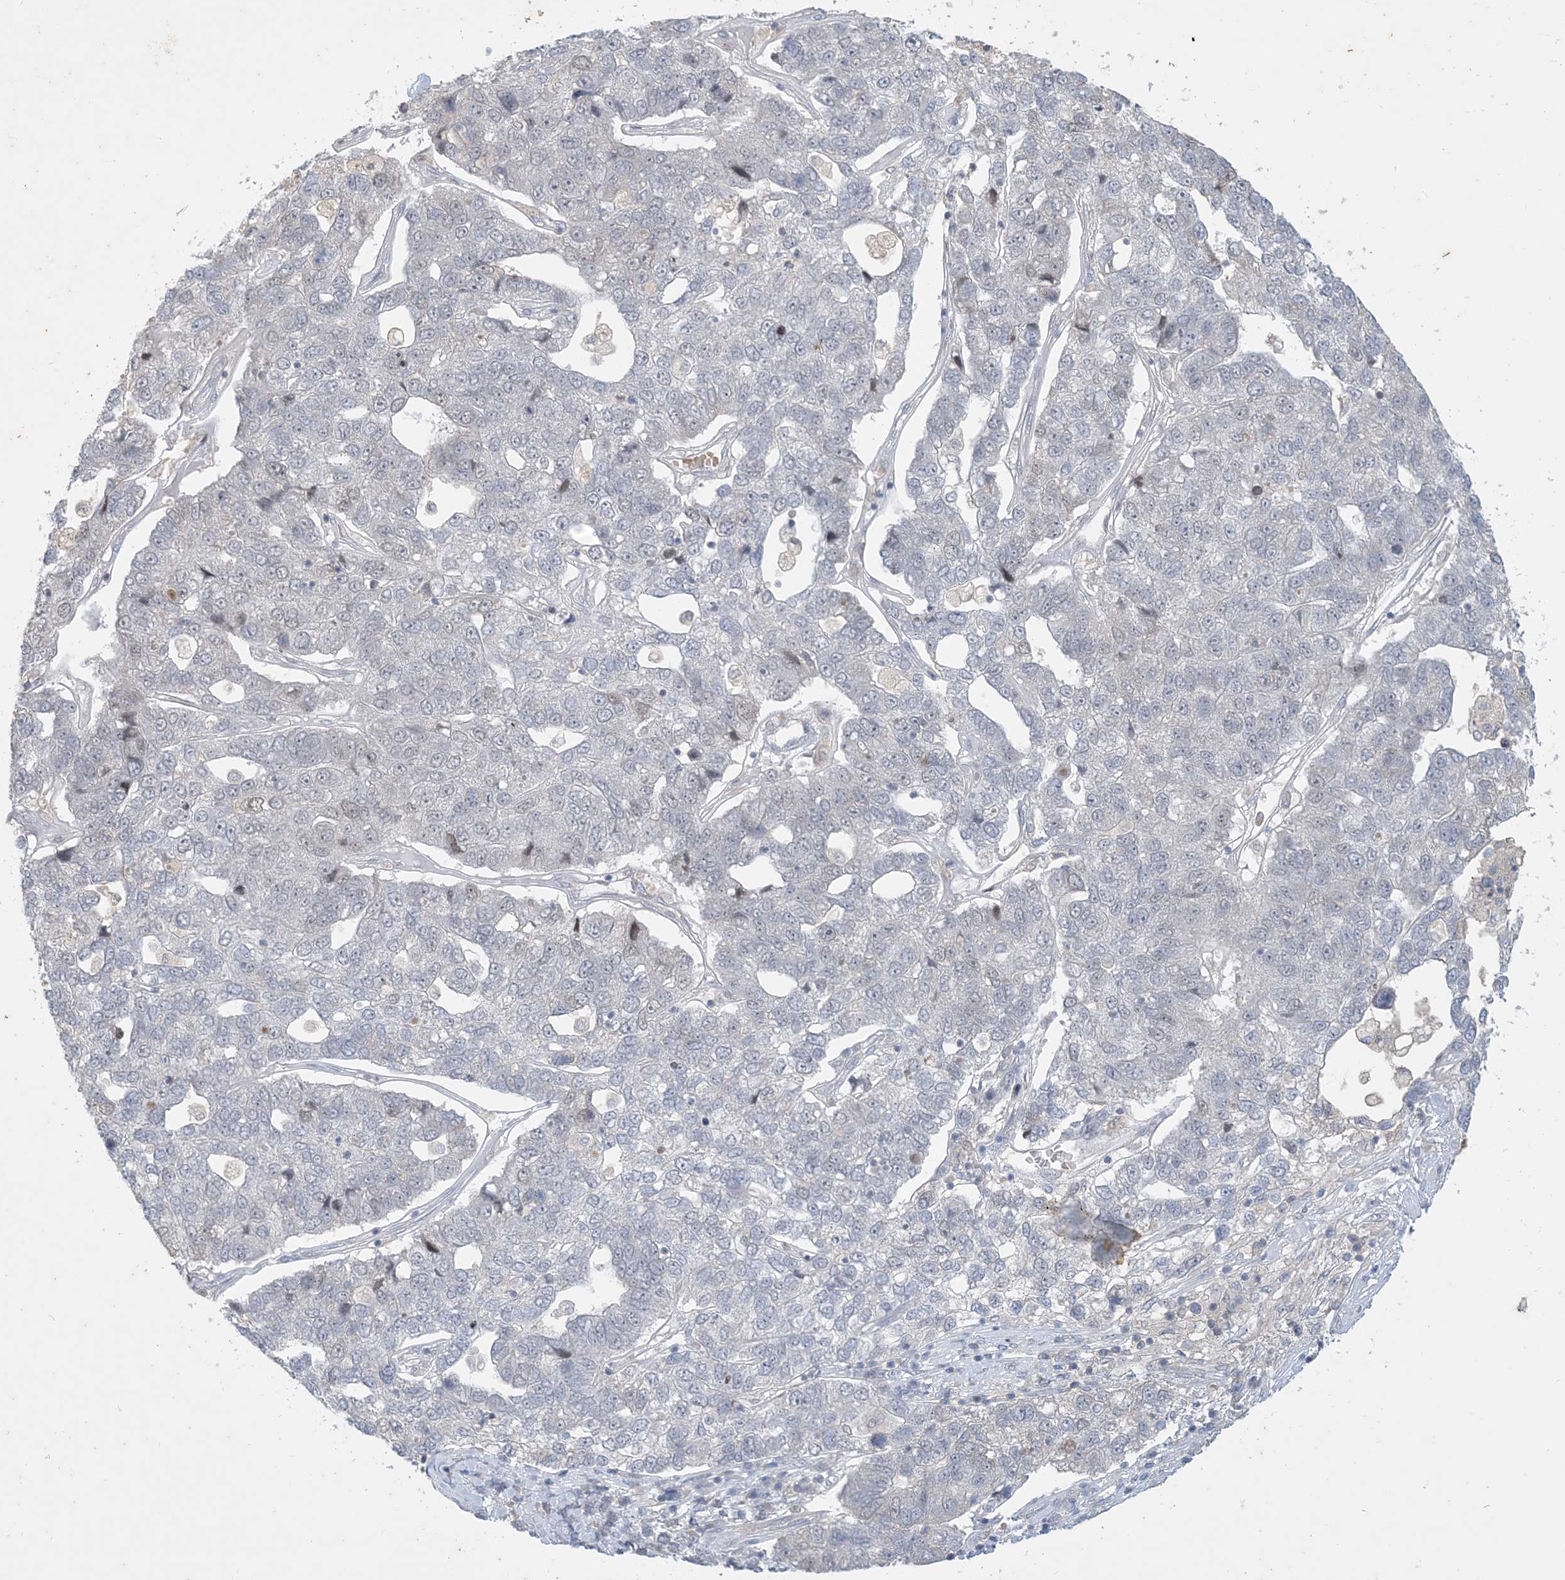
{"staining": {"intensity": "negative", "quantity": "none", "location": "none"}, "tissue": "pancreatic cancer", "cell_type": "Tumor cells", "image_type": "cancer", "snomed": [{"axis": "morphology", "description": "Adenocarcinoma, NOS"}, {"axis": "topography", "description": "Pancreas"}], "caption": "A photomicrograph of human adenocarcinoma (pancreatic) is negative for staining in tumor cells.", "gene": "ZNF674", "patient": {"sex": "female", "age": 61}}